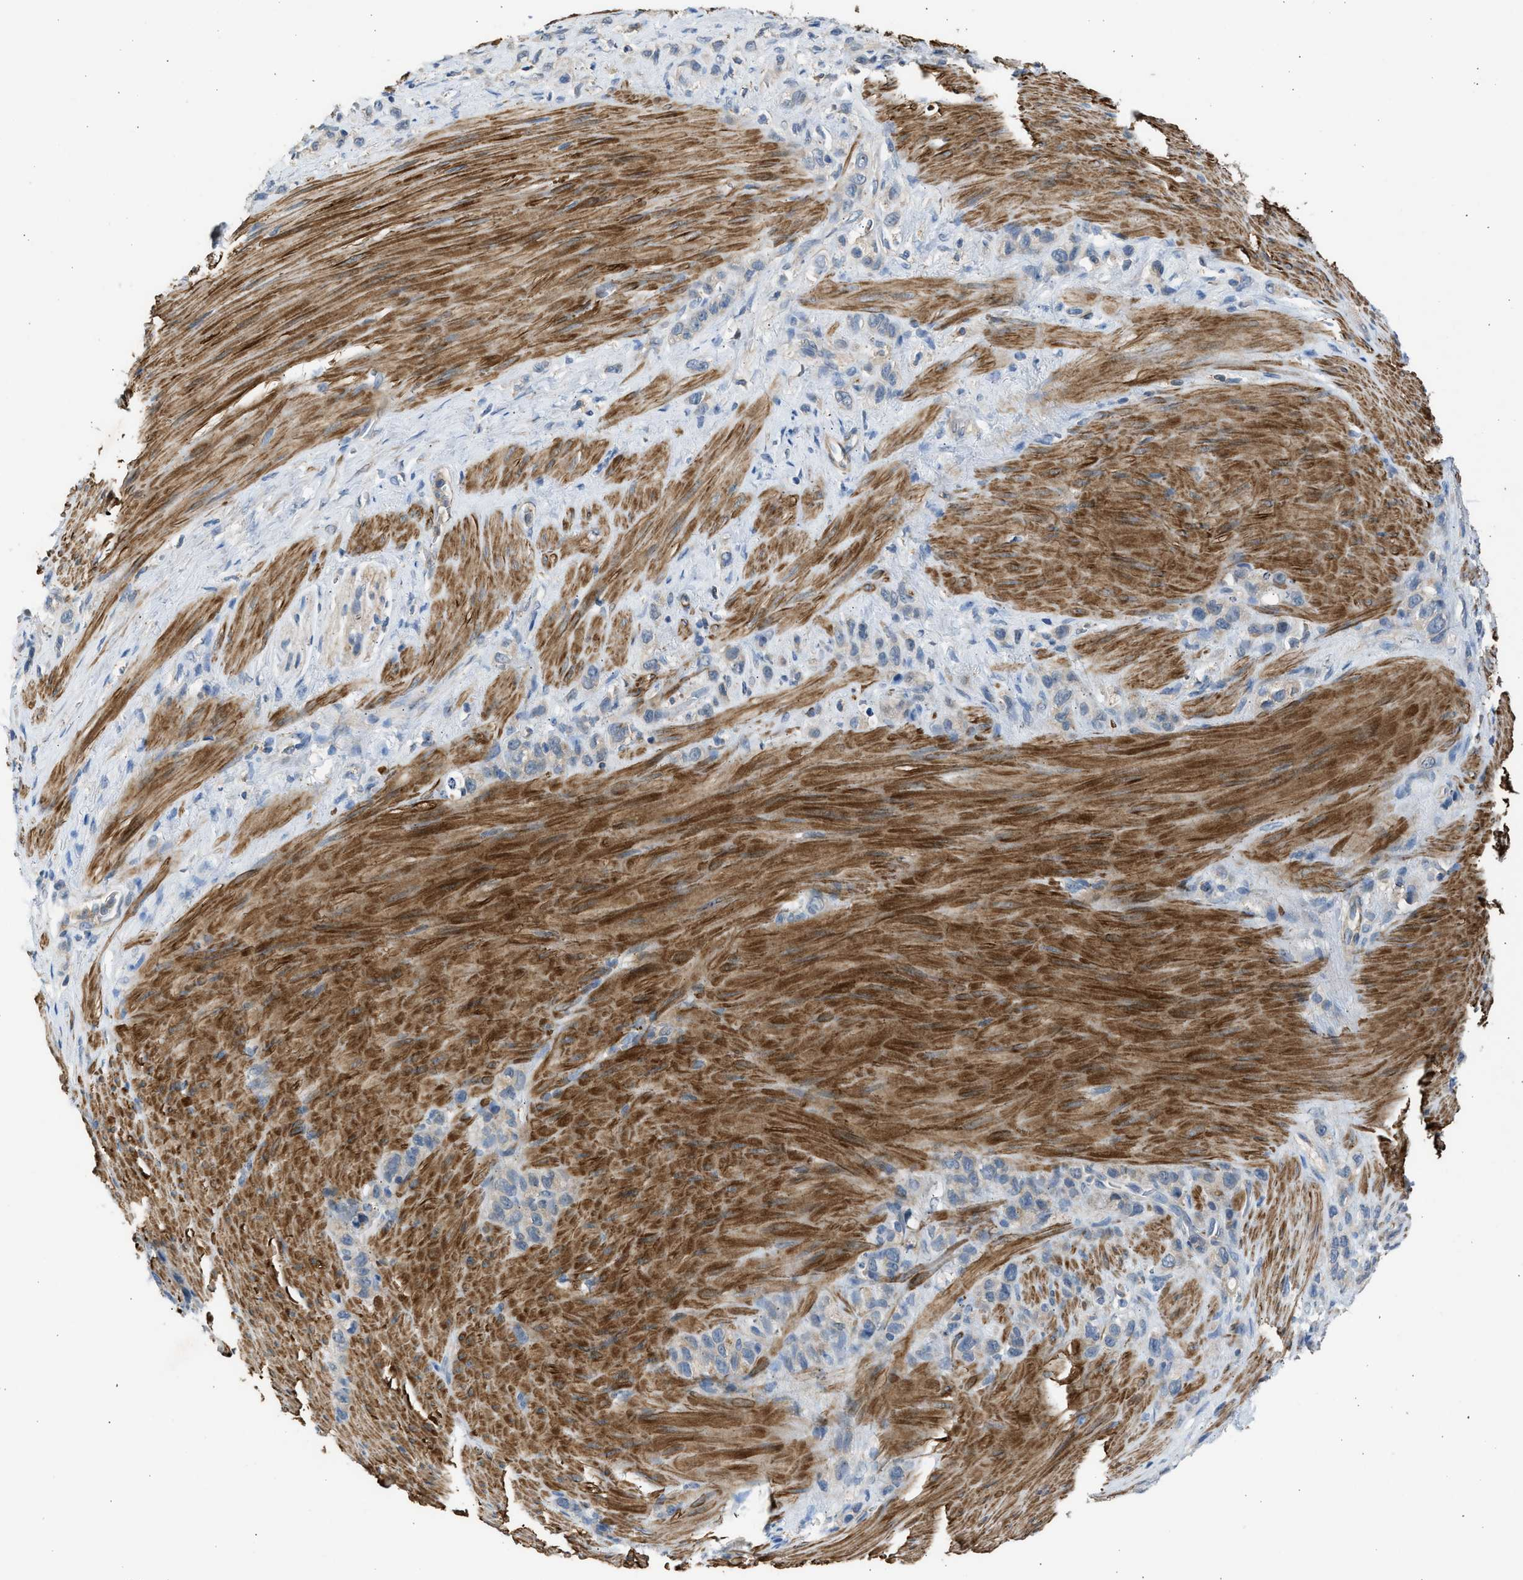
{"staining": {"intensity": "negative", "quantity": "none", "location": "none"}, "tissue": "stomach cancer", "cell_type": "Tumor cells", "image_type": "cancer", "snomed": [{"axis": "morphology", "description": "Adenocarcinoma, NOS"}, {"axis": "morphology", "description": "Adenocarcinoma, High grade"}, {"axis": "topography", "description": "Stomach, upper"}, {"axis": "topography", "description": "Stomach, lower"}], "caption": "This photomicrograph is of stomach cancer (adenocarcinoma) stained with IHC to label a protein in brown with the nuclei are counter-stained blue. There is no positivity in tumor cells.", "gene": "PCNX3", "patient": {"sex": "female", "age": 65}}